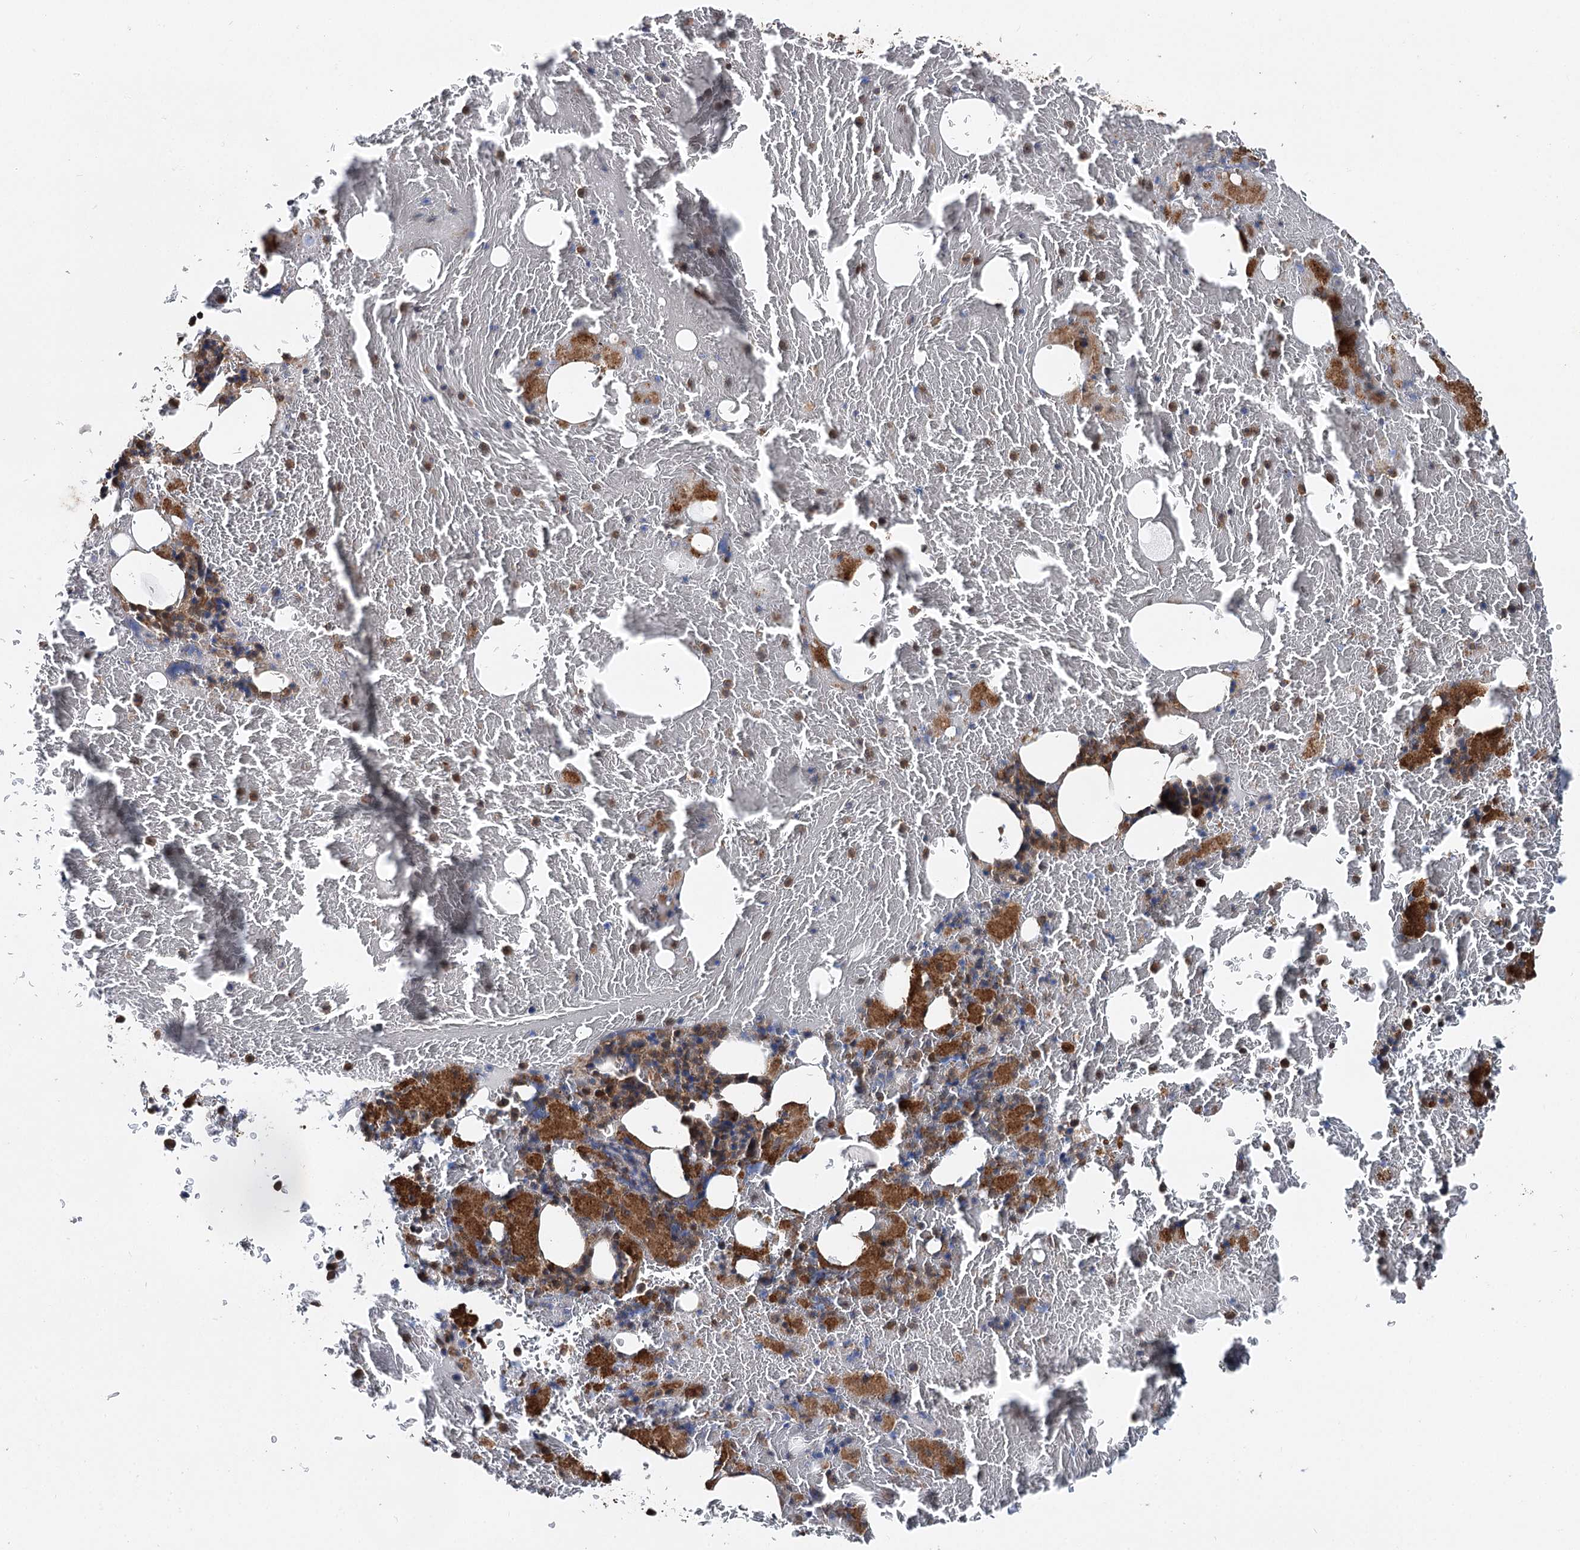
{"staining": {"intensity": "strong", "quantity": "25%-75%", "location": "cytoplasmic/membranous"}, "tissue": "bone marrow", "cell_type": "Hematopoietic cells", "image_type": "normal", "snomed": [{"axis": "morphology", "description": "Normal tissue, NOS"}, {"axis": "topography", "description": "Bone marrow"}], "caption": "Immunohistochemical staining of benign human bone marrow demonstrates high levels of strong cytoplasmic/membranous staining in about 25%-75% of hematopoietic cells.", "gene": "ITFG2", "patient": {"sex": "male", "age": 79}}